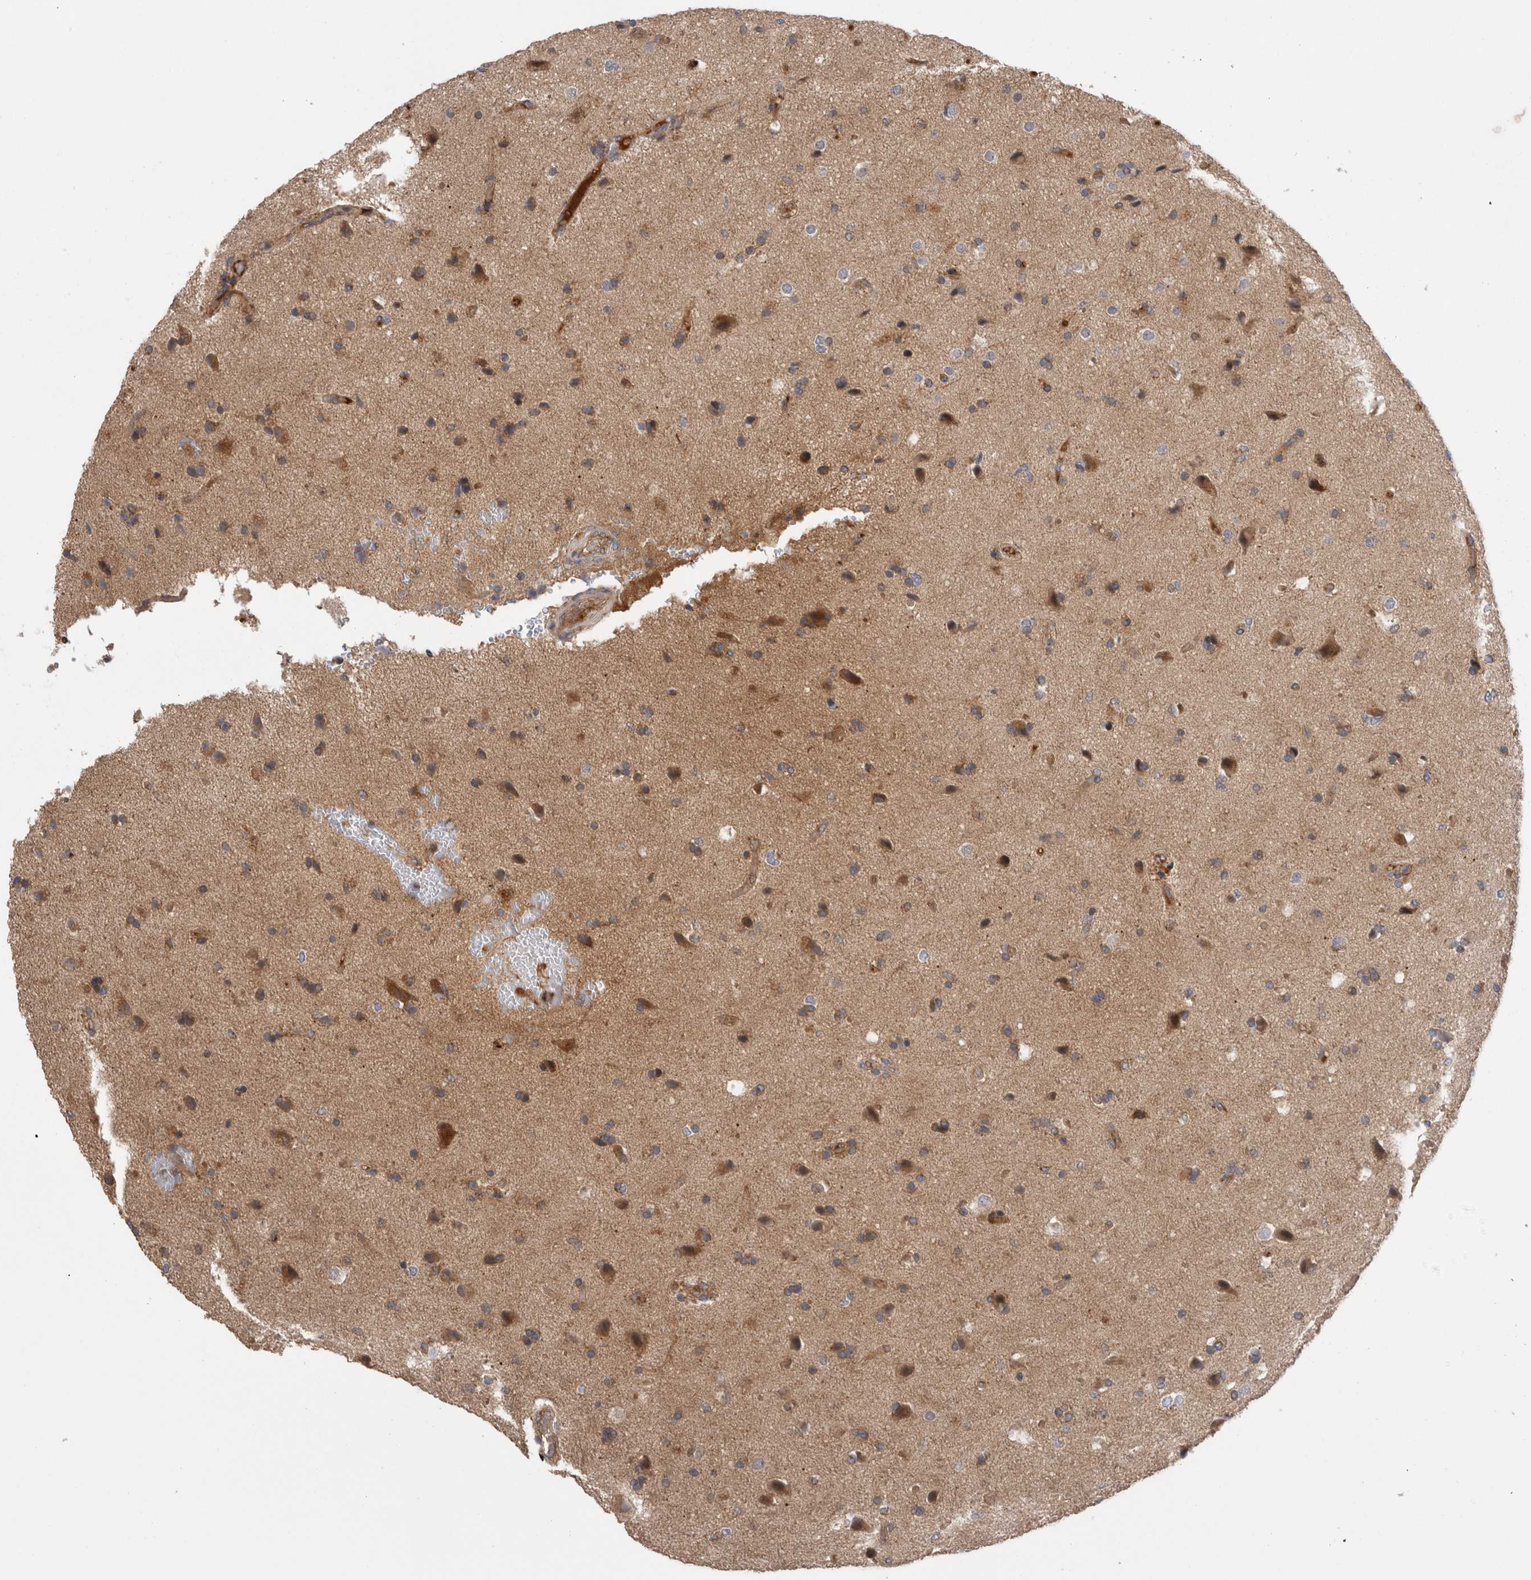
{"staining": {"intensity": "weak", "quantity": ">75%", "location": "cytoplasmic/membranous"}, "tissue": "glioma", "cell_type": "Tumor cells", "image_type": "cancer", "snomed": [{"axis": "morphology", "description": "Glioma, malignant, High grade"}, {"axis": "topography", "description": "Brain"}], "caption": "A histopathology image of human glioma stained for a protein demonstrates weak cytoplasmic/membranous brown staining in tumor cells. (DAB = brown stain, brightfield microscopy at high magnification).", "gene": "DARS2", "patient": {"sex": "male", "age": 72}}